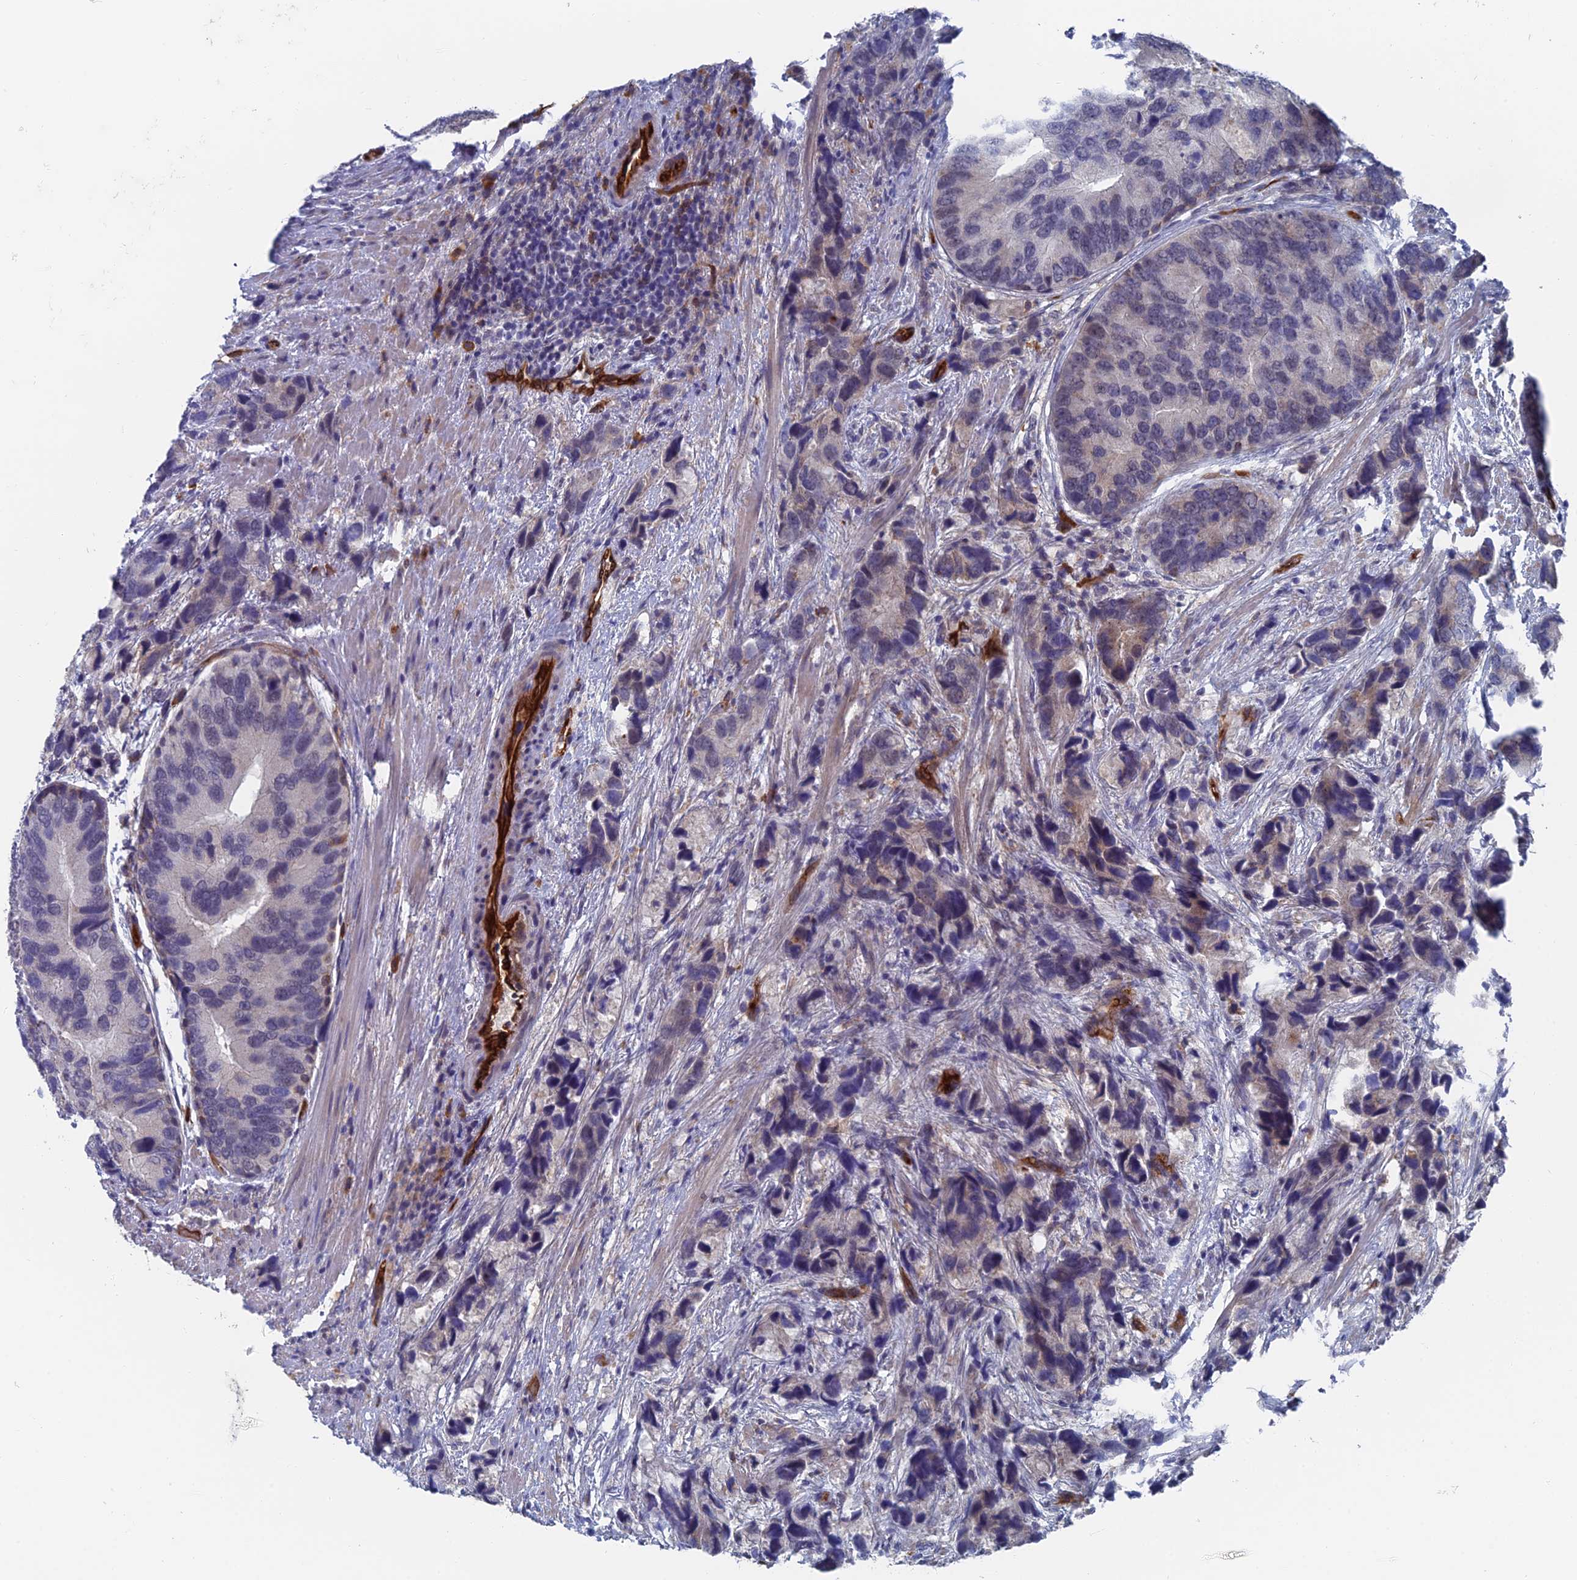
{"staining": {"intensity": "moderate", "quantity": "<25%", "location": "cytoplasmic/membranous"}, "tissue": "prostate cancer", "cell_type": "Tumor cells", "image_type": "cancer", "snomed": [{"axis": "morphology", "description": "Adenocarcinoma, High grade"}, {"axis": "topography", "description": "Prostate"}], "caption": "This is a histology image of immunohistochemistry staining of prostate cancer (adenocarcinoma (high-grade)), which shows moderate expression in the cytoplasmic/membranous of tumor cells.", "gene": "ARAP3", "patient": {"sex": "male", "age": 62}}